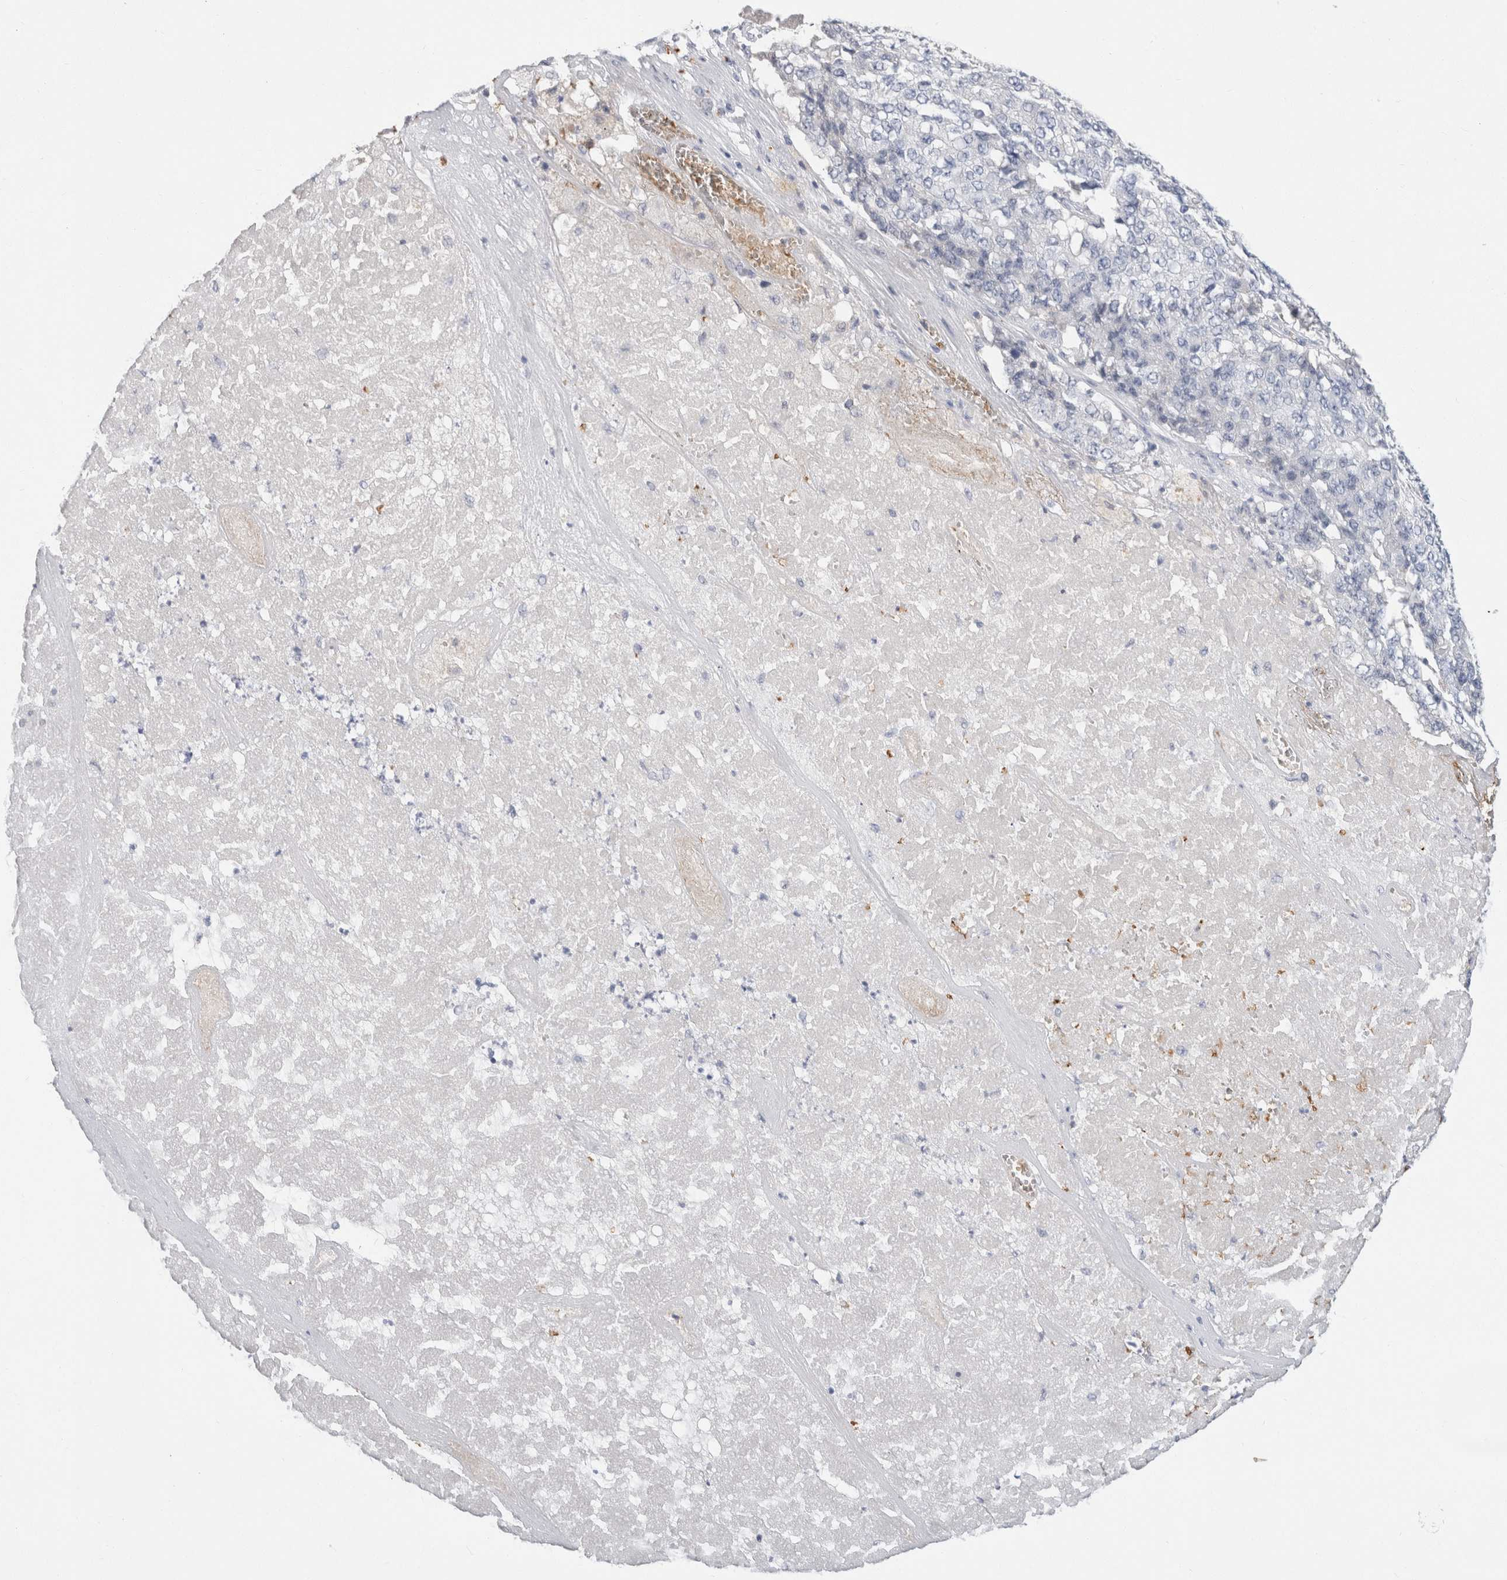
{"staining": {"intensity": "negative", "quantity": "none", "location": "none"}, "tissue": "pancreatic cancer", "cell_type": "Tumor cells", "image_type": "cancer", "snomed": [{"axis": "morphology", "description": "Adenocarcinoma, NOS"}, {"axis": "topography", "description": "Pancreas"}], "caption": "An image of human adenocarcinoma (pancreatic) is negative for staining in tumor cells. (DAB (3,3'-diaminobenzidine) immunohistochemistry, high magnification).", "gene": "CA1", "patient": {"sex": "male", "age": 50}}